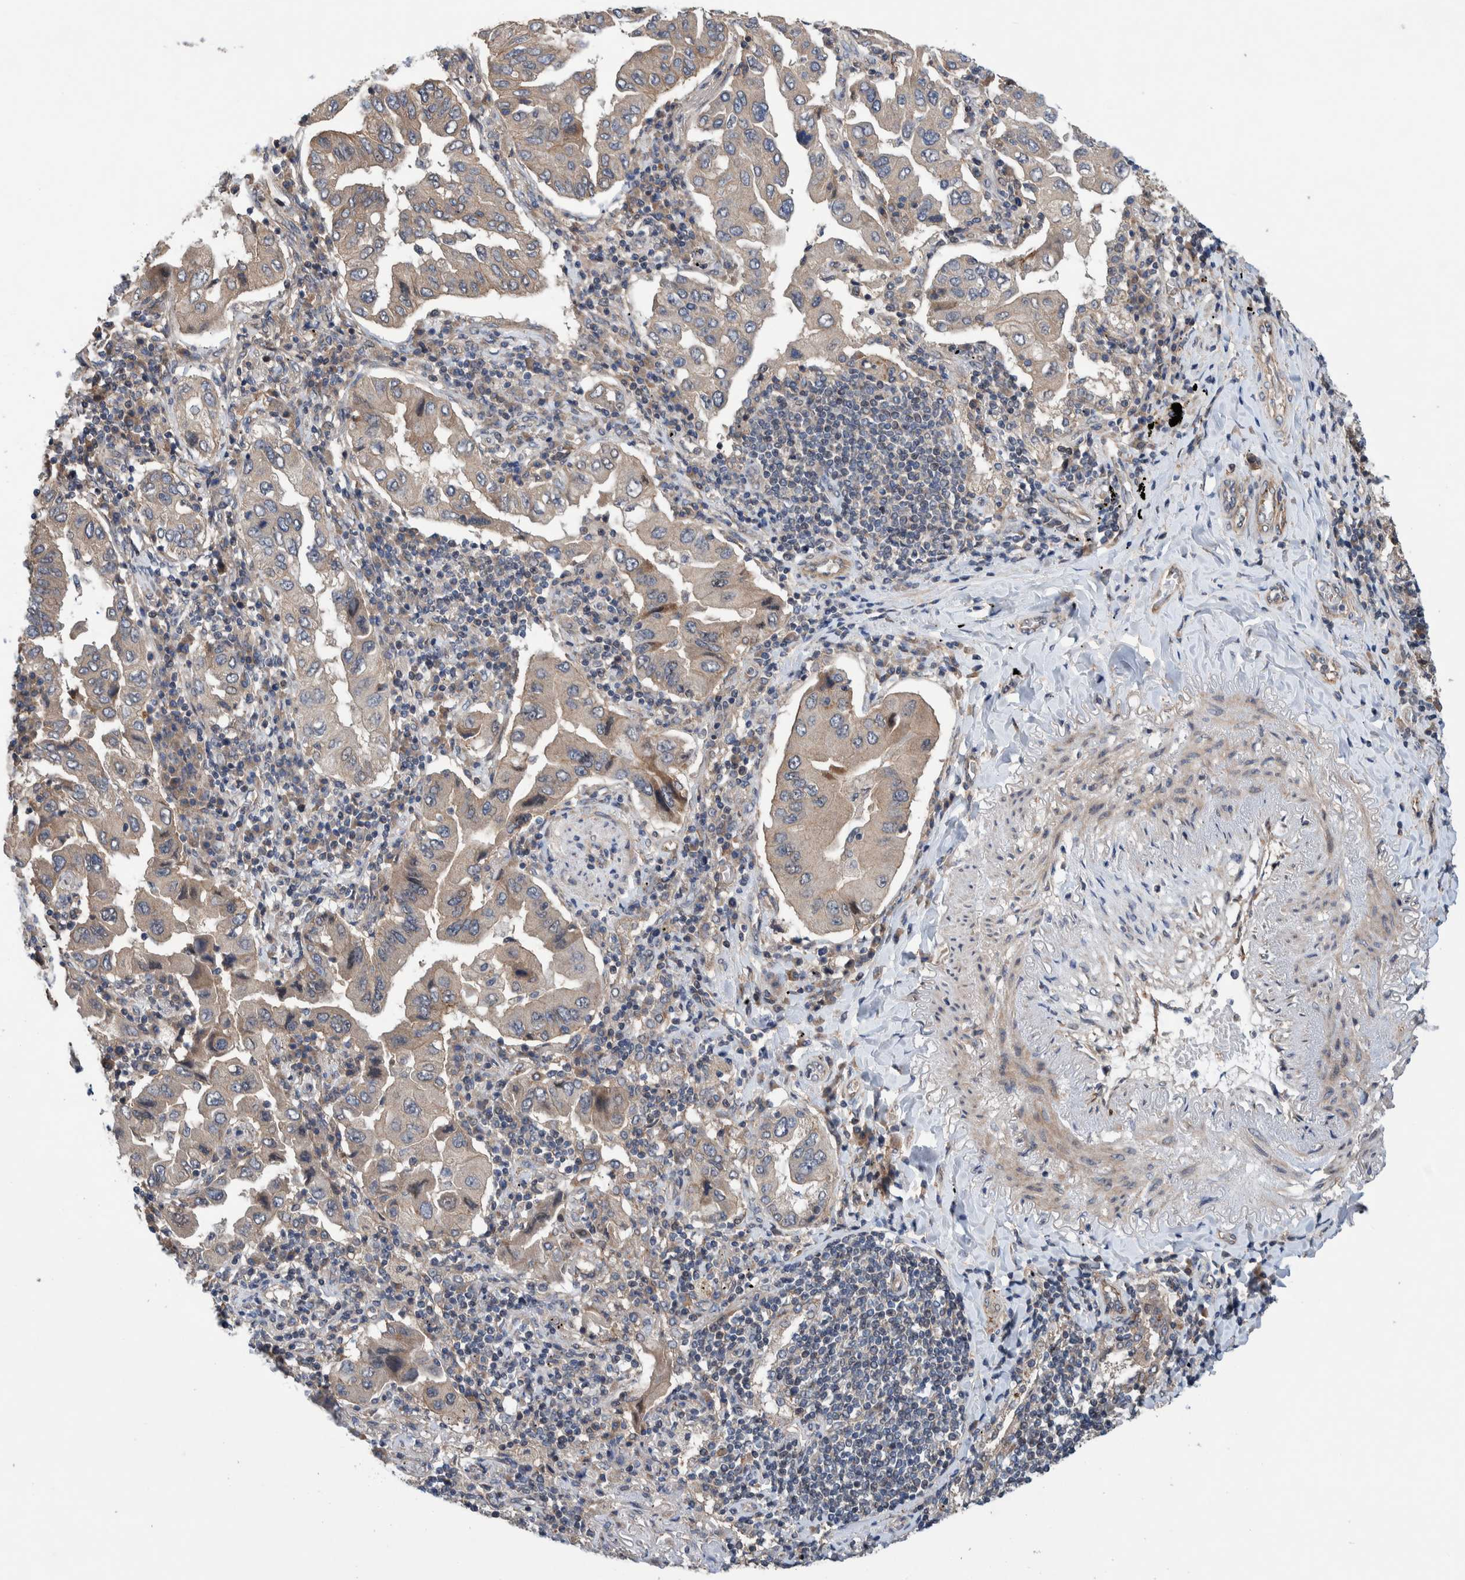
{"staining": {"intensity": "weak", "quantity": "25%-75%", "location": "cytoplasmic/membranous"}, "tissue": "lung cancer", "cell_type": "Tumor cells", "image_type": "cancer", "snomed": [{"axis": "morphology", "description": "Adenocarcinoma, NOS"}, {"axis": "topography", "description": "Lung"}], "caption": "This is a micrograph of immunohistochemistry (IHC) staining of lung cancer, which shows weak staining in the cytoplasmic/membranous of tumor cells.", "gene": "PIK3R6", "patient": {"sex": "female", "age": 65}}